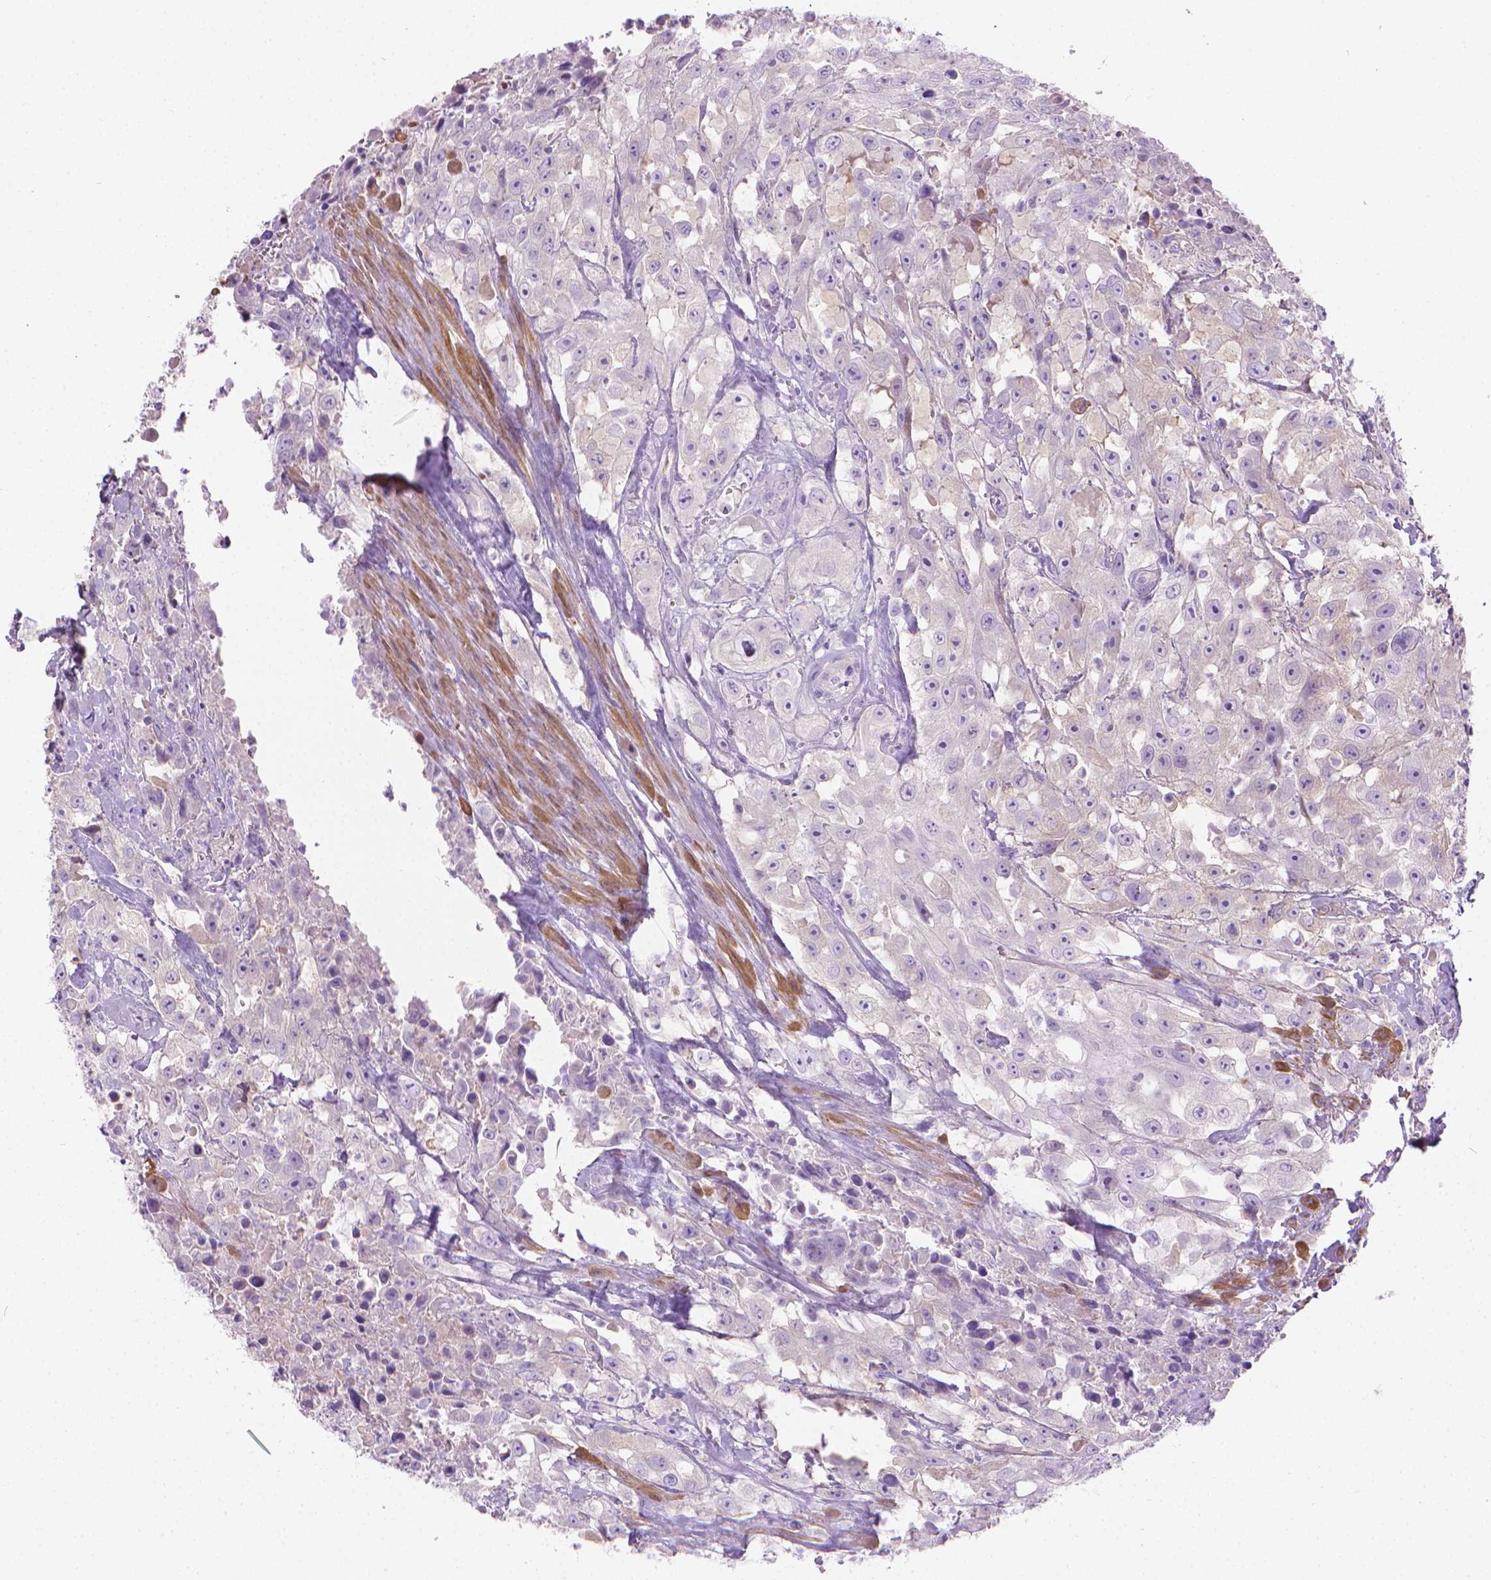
{"staining": {"intensity": "negative", "quantity": "none", "location": "none"}, "tissue": "urothelial cancer", "cell_type": "Tumor cells", "image_type": "cancer", "snomed": [{"axis": "morphology", "description": "Urothelial carcinoma, High grade"}, {"axis": "topography", "description": "Urinary bladder"}], "caption": "High power microscopy photomicrograph of an immunohistochemistry histopathology image of high-grade urothelial carcinoma, revealing no significant staining in tumor cells. (Immunohistochemistry, brightfield microscopy, high magnification).", "gene": "FASN", "patient": {"sex": "male", "age": 79}}